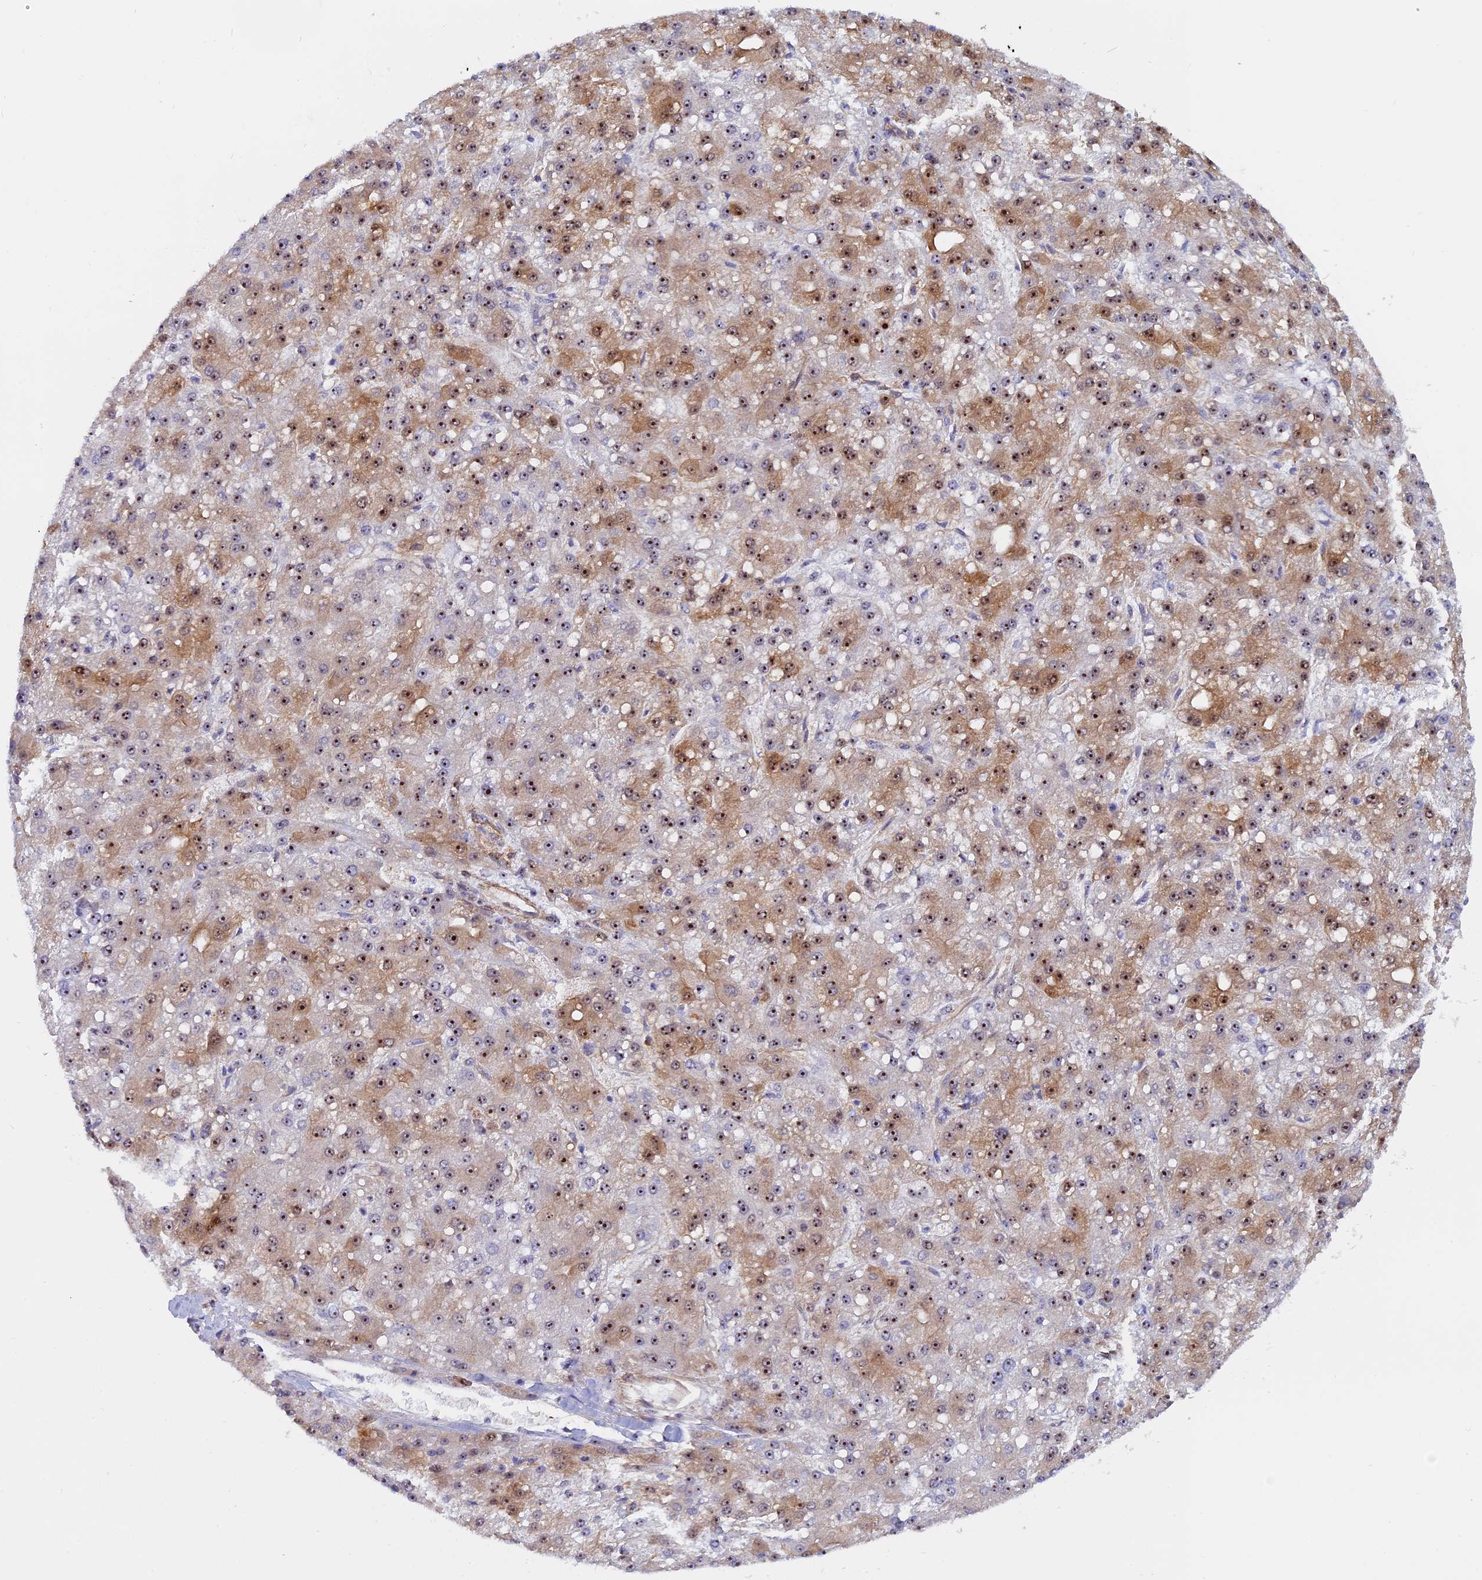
{"staining": {"intensity": "moderate", "quantity": ">75%", "location": "cytoplasmic/membranous,nuclear"}, "tissue": "liver cancer", "cell_type": "Tumor cells", "image_type": "cancer", "snomed": [{"axis": "morphology", "description": "Carcinoma, Hepatocellular, NOS"}, {"axis": "topography", "description": "Liver"}], "caption": "A histopathology image of human liver cancer (hepatocellular carcinoma) stained for a protein exhibits moderate cytoplasmic/membranous and nuclear brown staining in tumor cells. (DAB IHC, brown staining for protein, blue staining for nuclei).", "gene": "DBNDD1", "patient": {"sex": "male", "age": 67}}